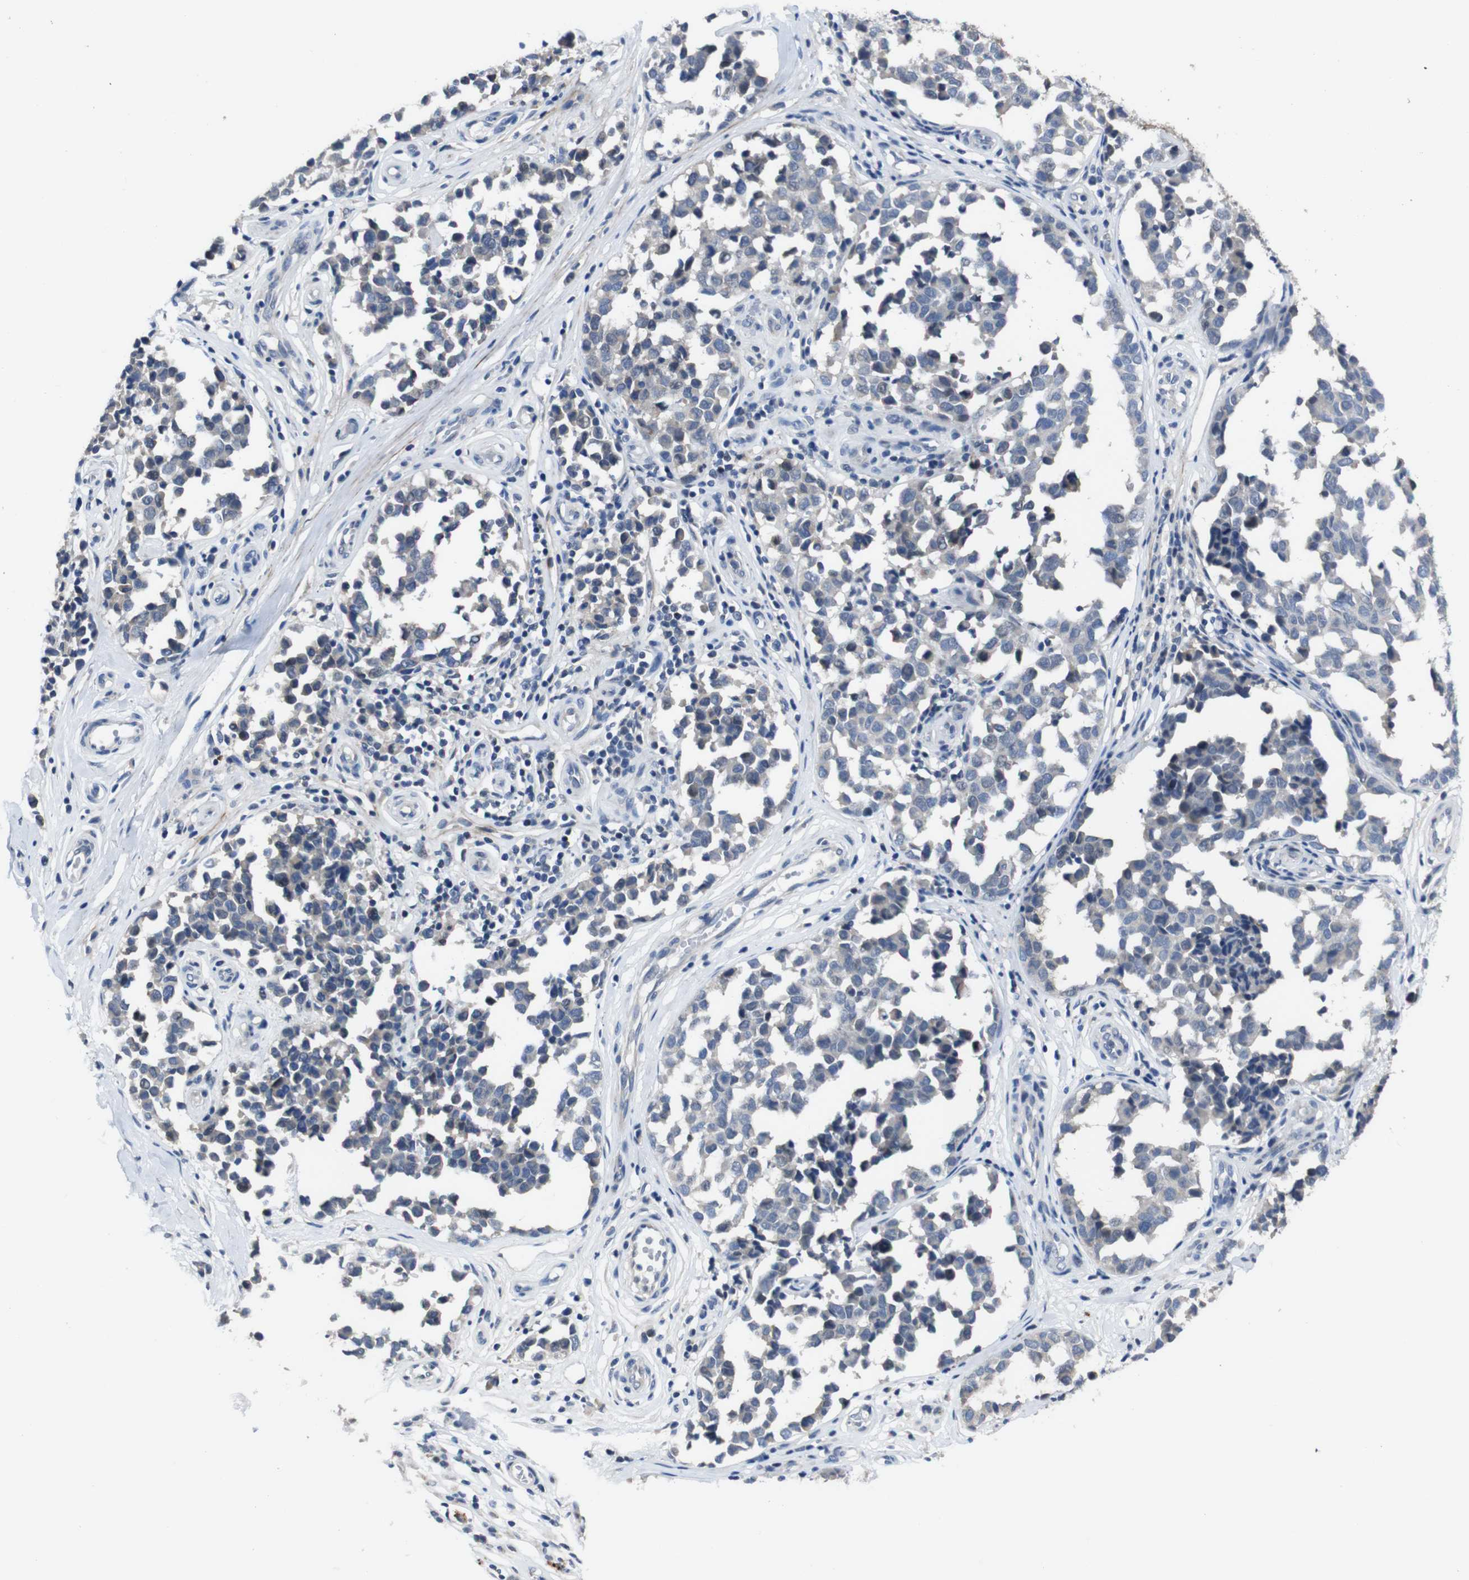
{"staining": {"intensity": "weak", "quantity": "25%-75%", "location": "cytoplasmic/membranous"}, "tissue": "melanoma", "cell_type": "Tumor cells", "image_type": "cancer", "snomed": [{"axis": "morphology", "description": "Malignant melanoma, NOS"}, {"axis": "topography", "description": "Skin"}], "caption": "Immunohistochemistry (DAB) staining of malignant melanoma exhibits weak cytoplasmic/membranous protein expression in about 25%-75% of tumor cells. Ihc stains the protein of interest in brown and the nuclei are stained blue.", "gene": "SEMA4B", "patient": {"sex": "female", "age": 64}}